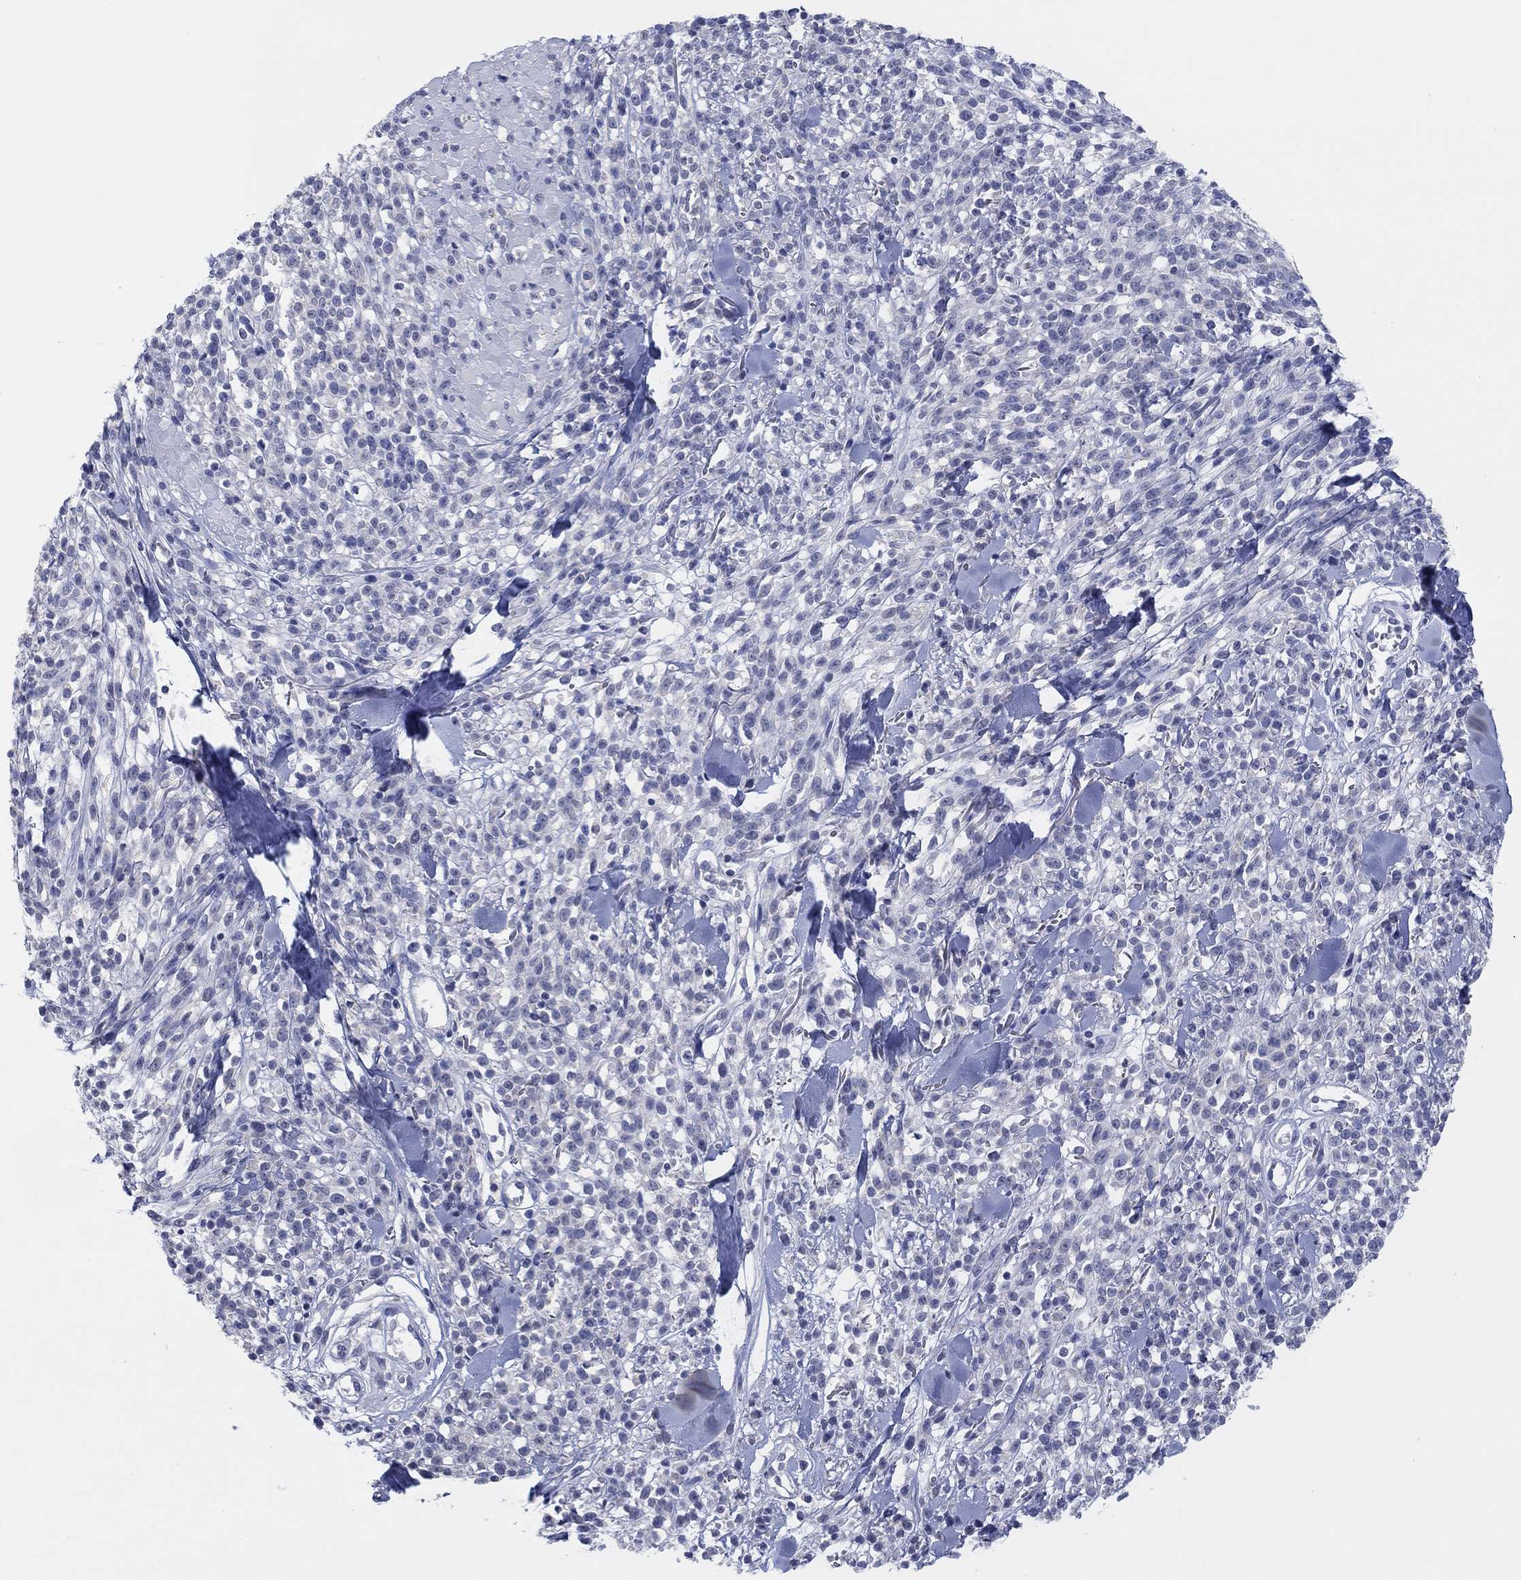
{"staining": {"intensity": "negative", "quantity": "none", "location": "none"}, "tissue": "melanoma", "cell_type": "Tumor cells", "image_type": "cancer", "snomed": [{"axis": "morphology", "description": "Malignant melanoma, NOS"}, {"axis": "topography", "description": "Skin"}, {"axis": "topography", "description": "Skin of trunk"}], "caption": "A micrograph of human melanoma is negative for staining in tumor cells. (DAB immunohistochemistry with hematoxylin counter stain).", "gene": "FER1L6", "patient": {"sex": "male", "age": 74}}